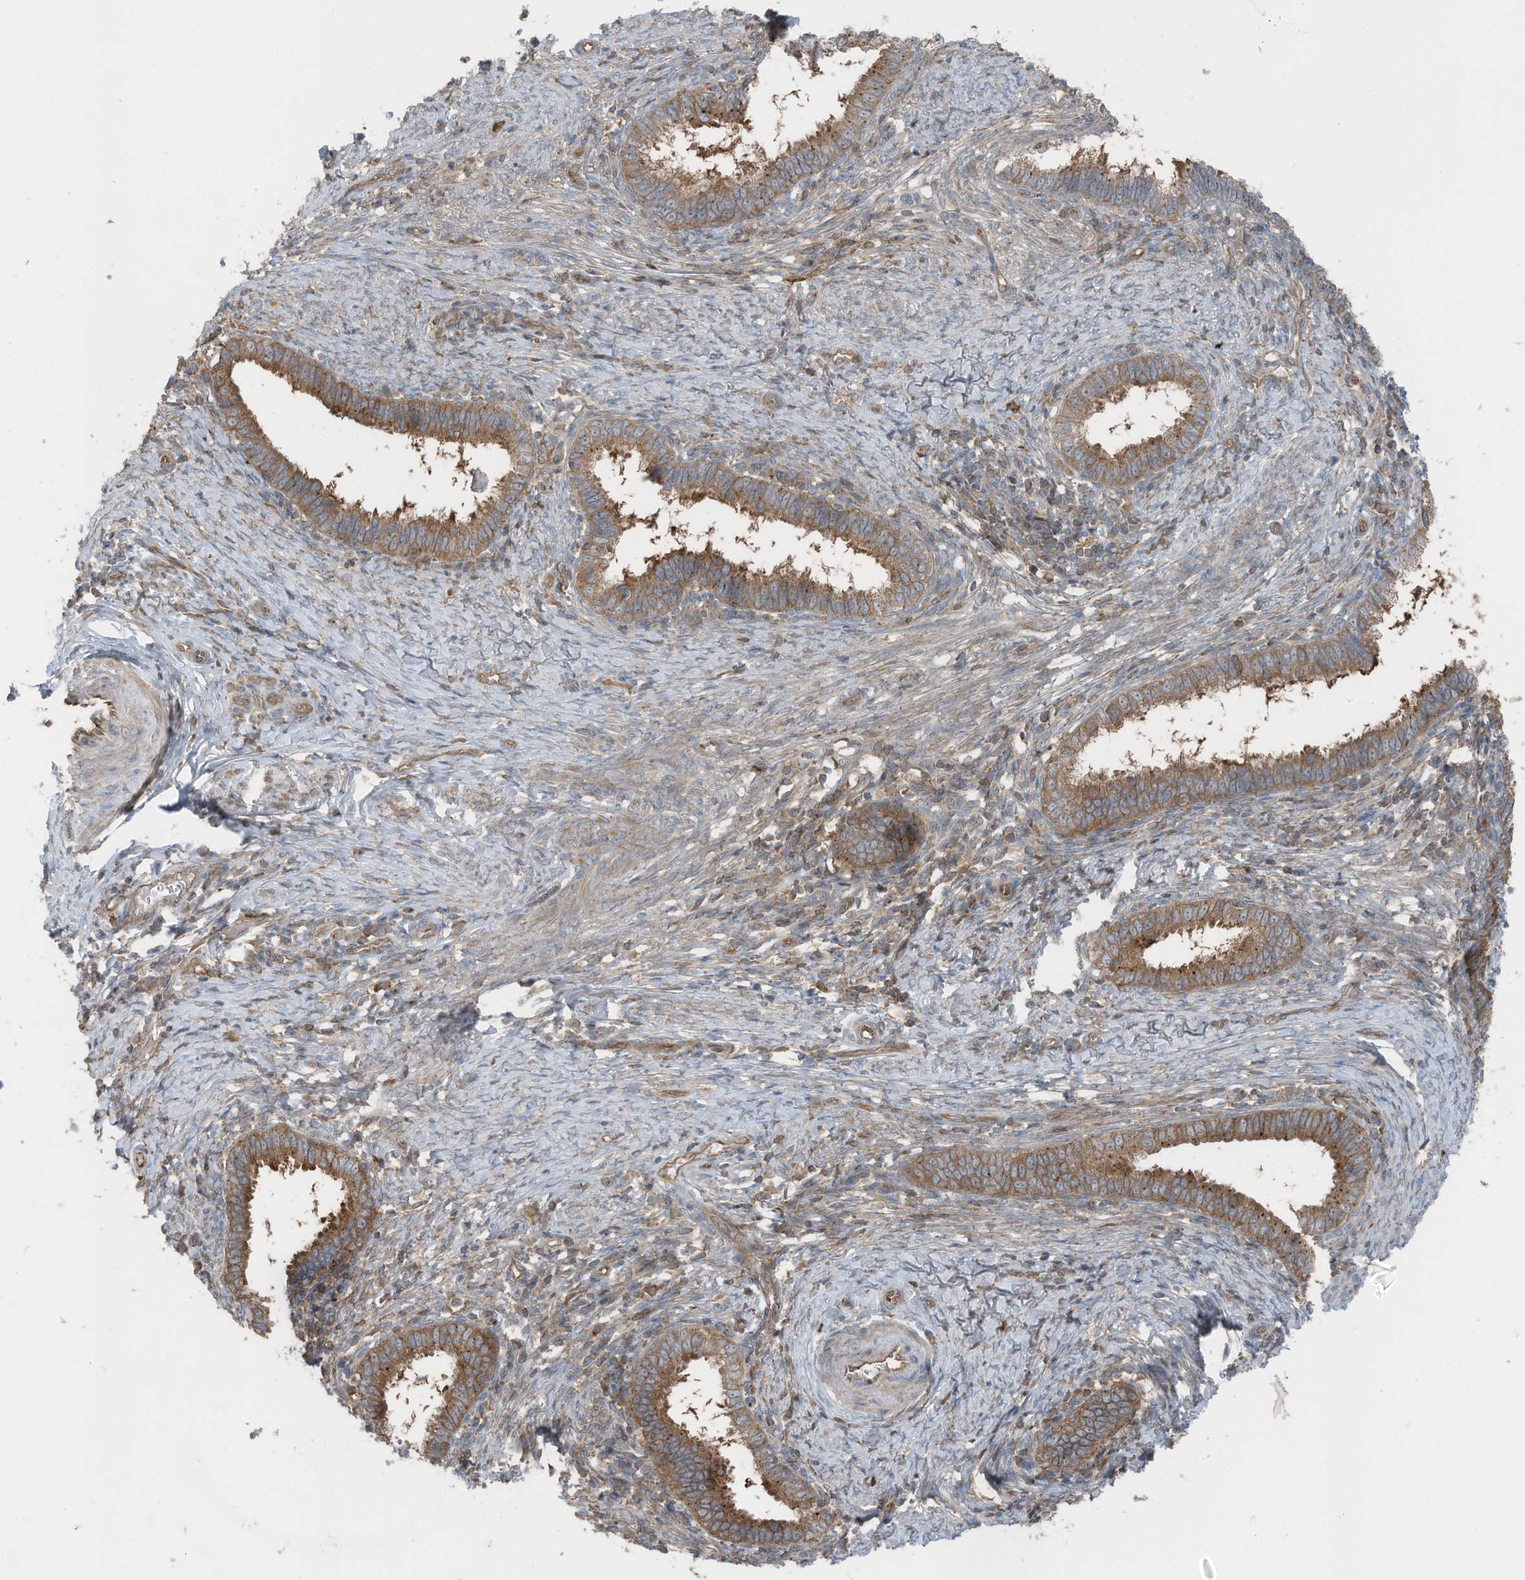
{"staining": {"intensity": "moderate", "quantity": ">75%", "location": "cytoplasmic/membranous"}, "tissue": "cervical cancer", "cell_type": "Tumor cells", "image_type": "cancer", "snomed": [{"axis": "morphology", "description": "Adenocarcinoma, NOS"}, {"axis": "topography", "description": "Cervix"}], "caption": "A medium amount of moderate cytoplasmic/membranous expression is present in about >75% of tumor cells in adenocarcinoma (cervical) tissue.", "gene": "TXNDC9", "patient": {"sex": "female", "age": 36}}